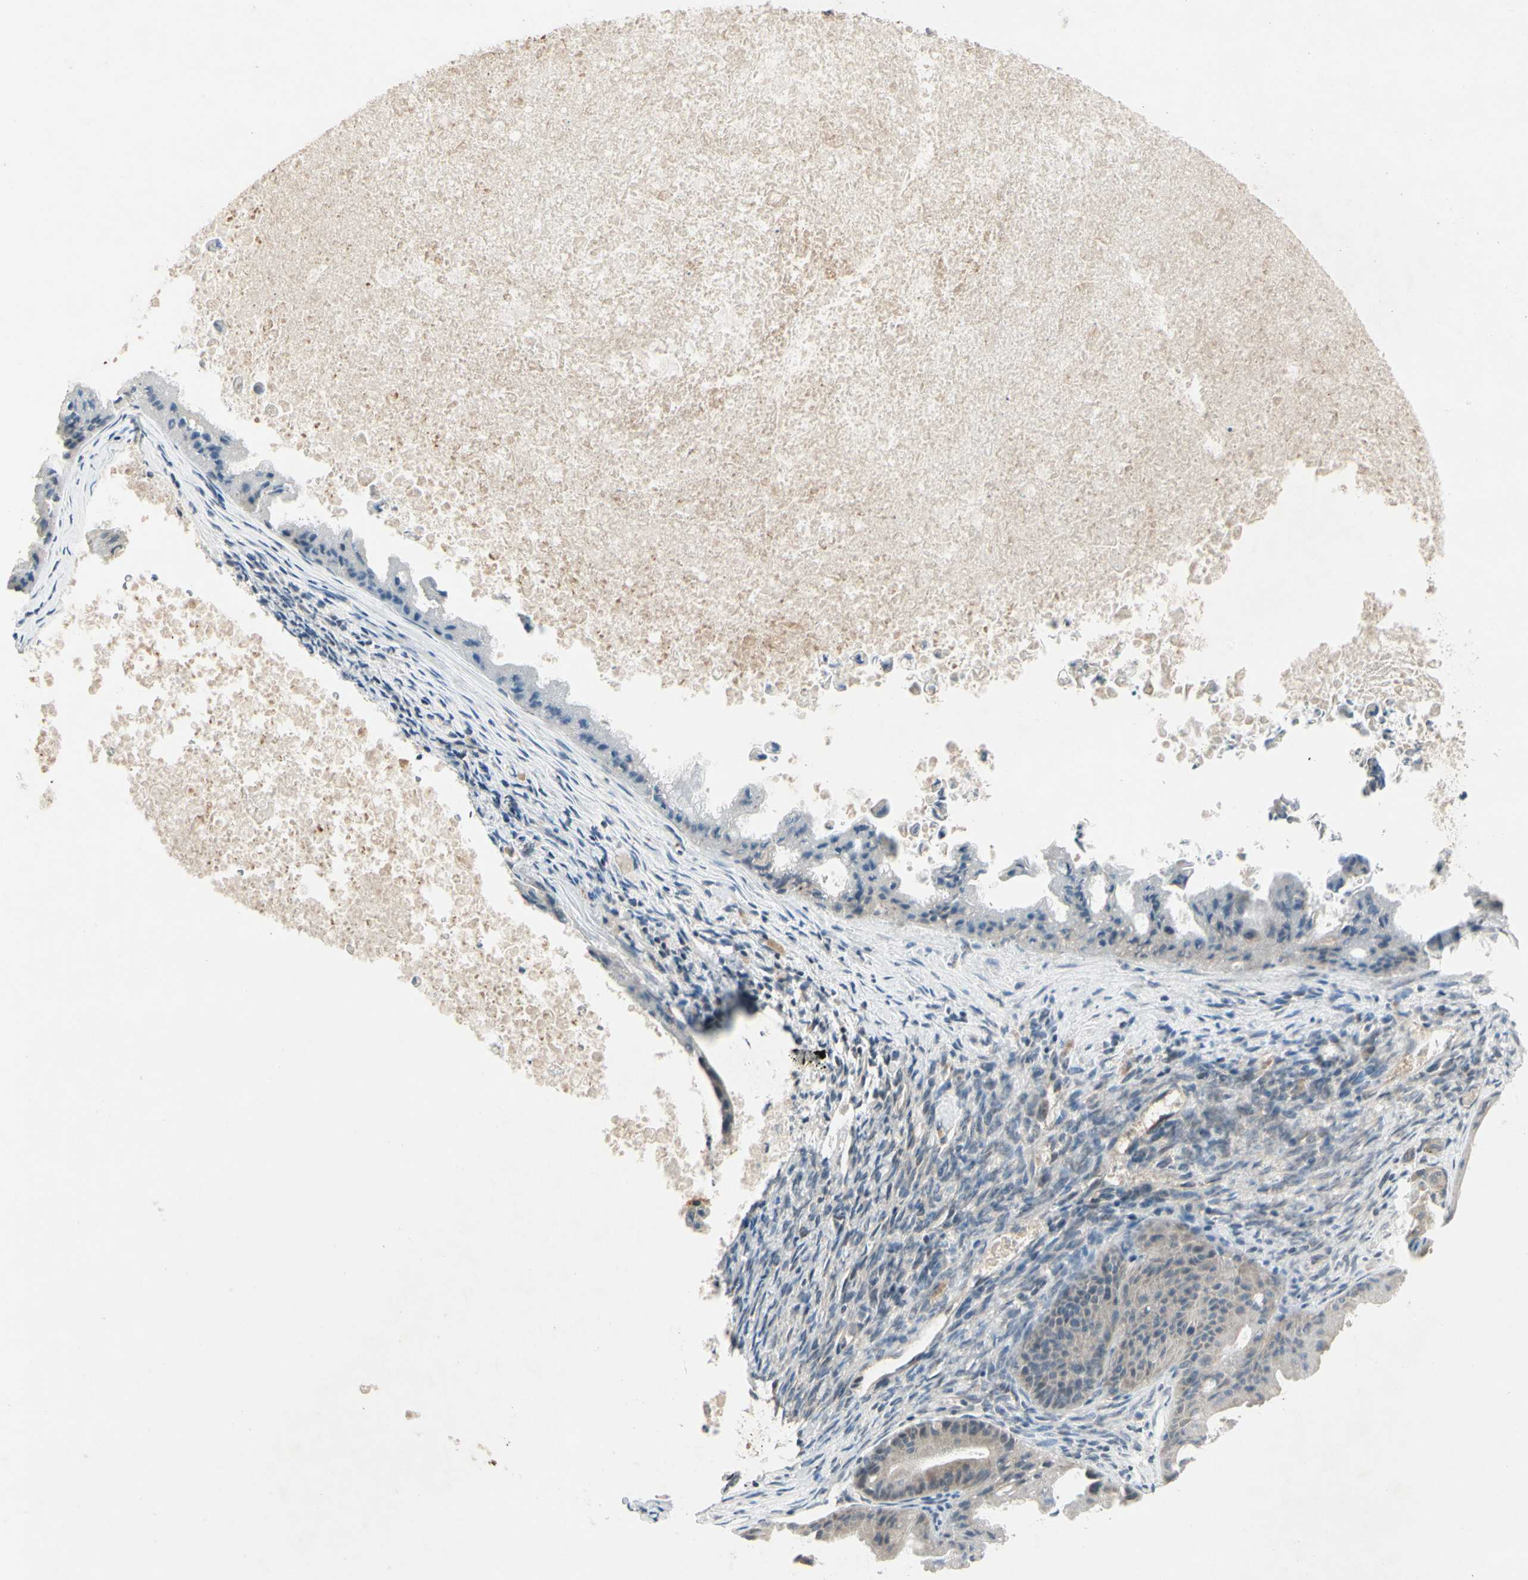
{"staining": {"intensity": "weak", "quantity": "25%-75%", "location": "cytoplasmic/membranous"}, "tissue": "ovarian cancer", "cell_type": "Tumor cells", "image_type": "cancer", "snomed": [{"axis": "morphology", "description": "Cystadenocarcinoma, mucinous, NOS"}, {"axis": "topography", "description": "Ovary"}], "caption": "IHC micrograph of human ovarian cancer stained for a protein (brown), which demonstrates low levels of weak cytoplasmic/membranous staining in about 25%-75% of tumor cells.", "gene": "ICAM5", "patient": {"sex": "female", "age": 37}}